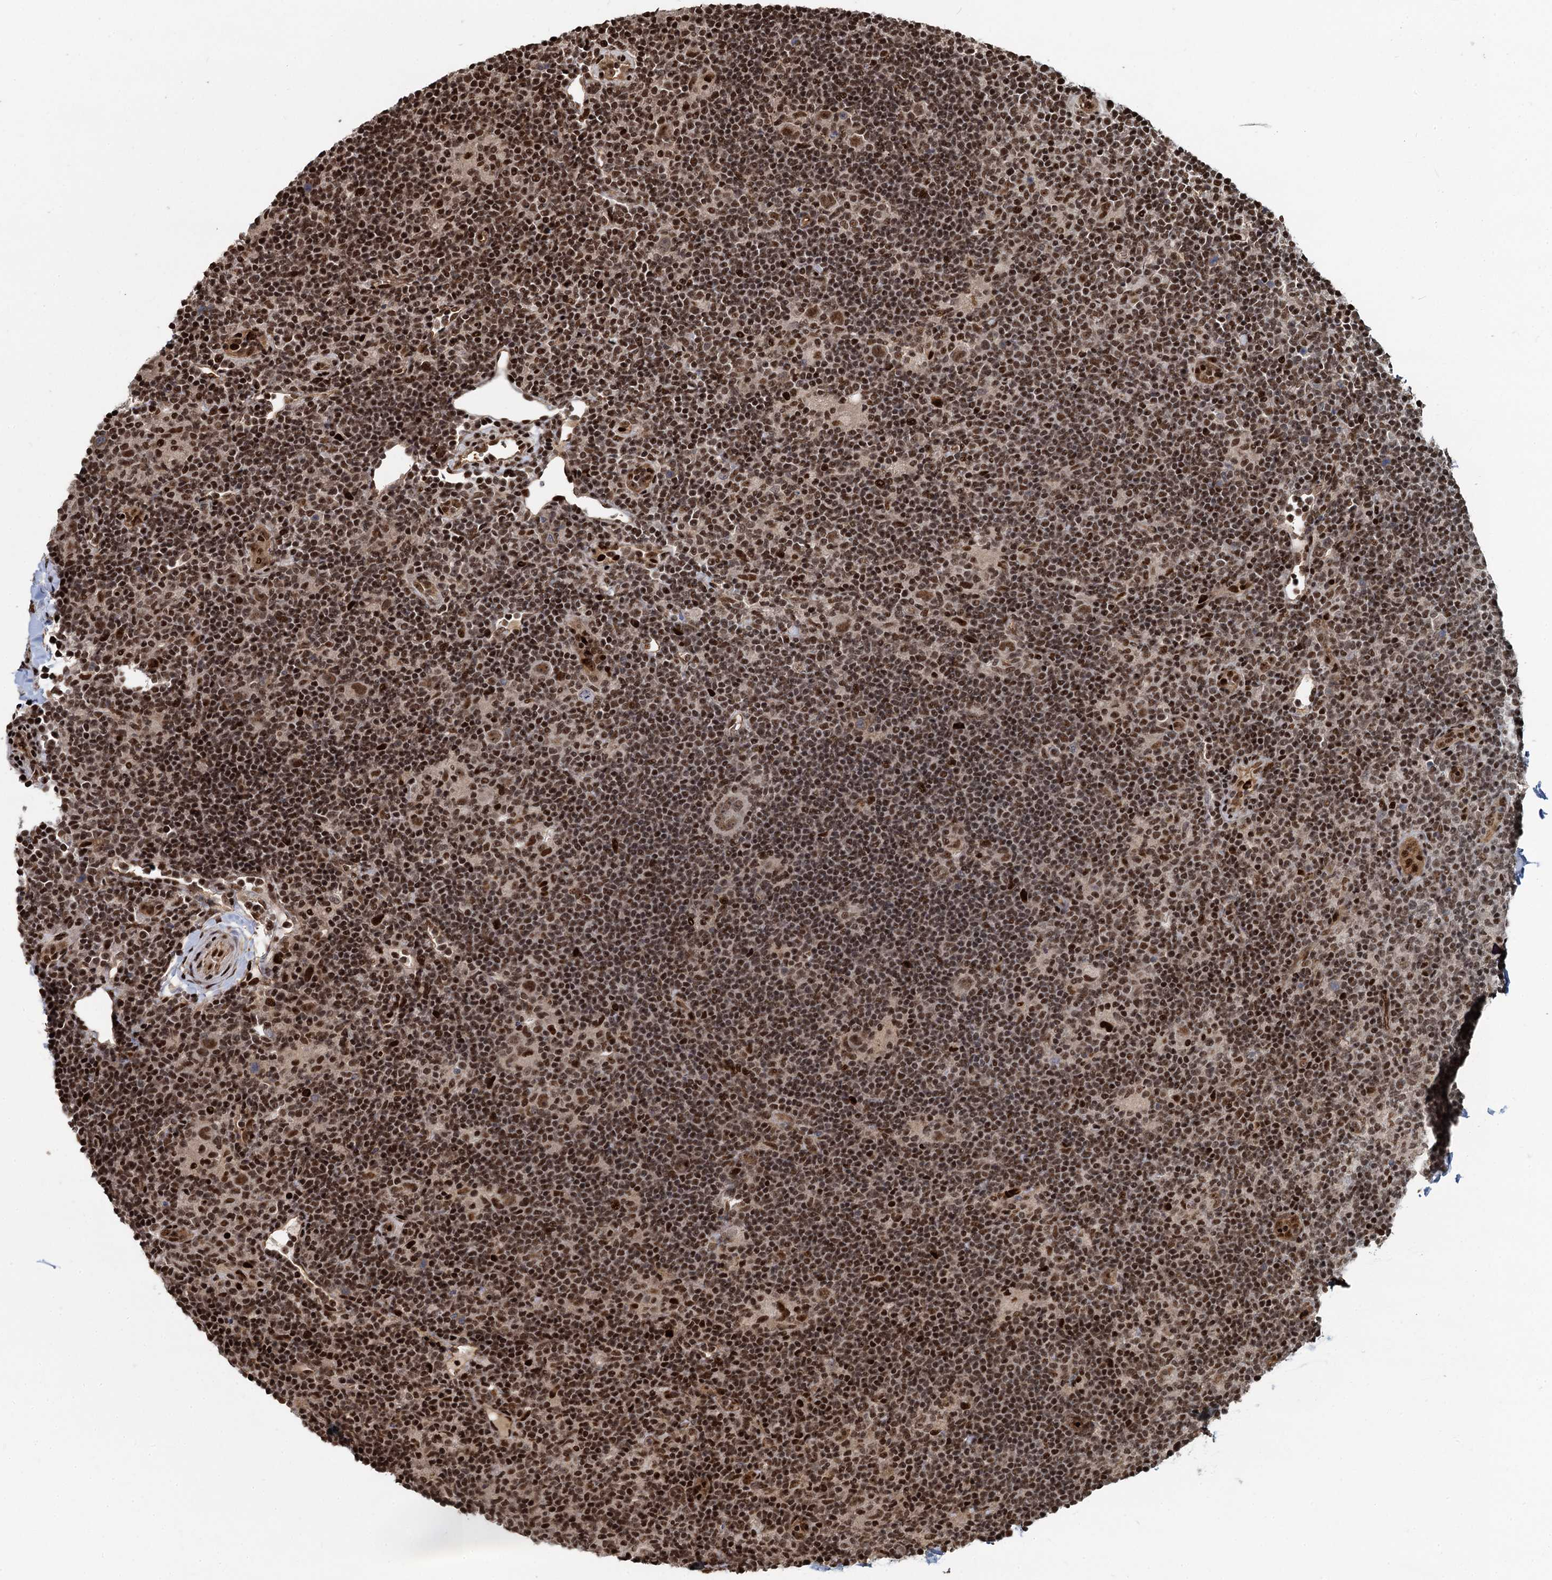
{"staining": {"intensity": "moderate", "quantity": ">75%", "location": "nuclear"}, "tissue": "lymphoma", "cell_type": "Tumor cells", "image_type": "cancer", "snomed": [{"axis": "morphology", "description": "Hodgkin's disease, NOS"}, {"axis": "topography", "description": "Lymph node"}], "caption": "Lymphoma stained for a protein (brown) demonstrates moderate nuclear positive staining in about >75% of tumor cells.", "gene": "ANKRD49", "patient": {"sex": "female", "age": 57}}